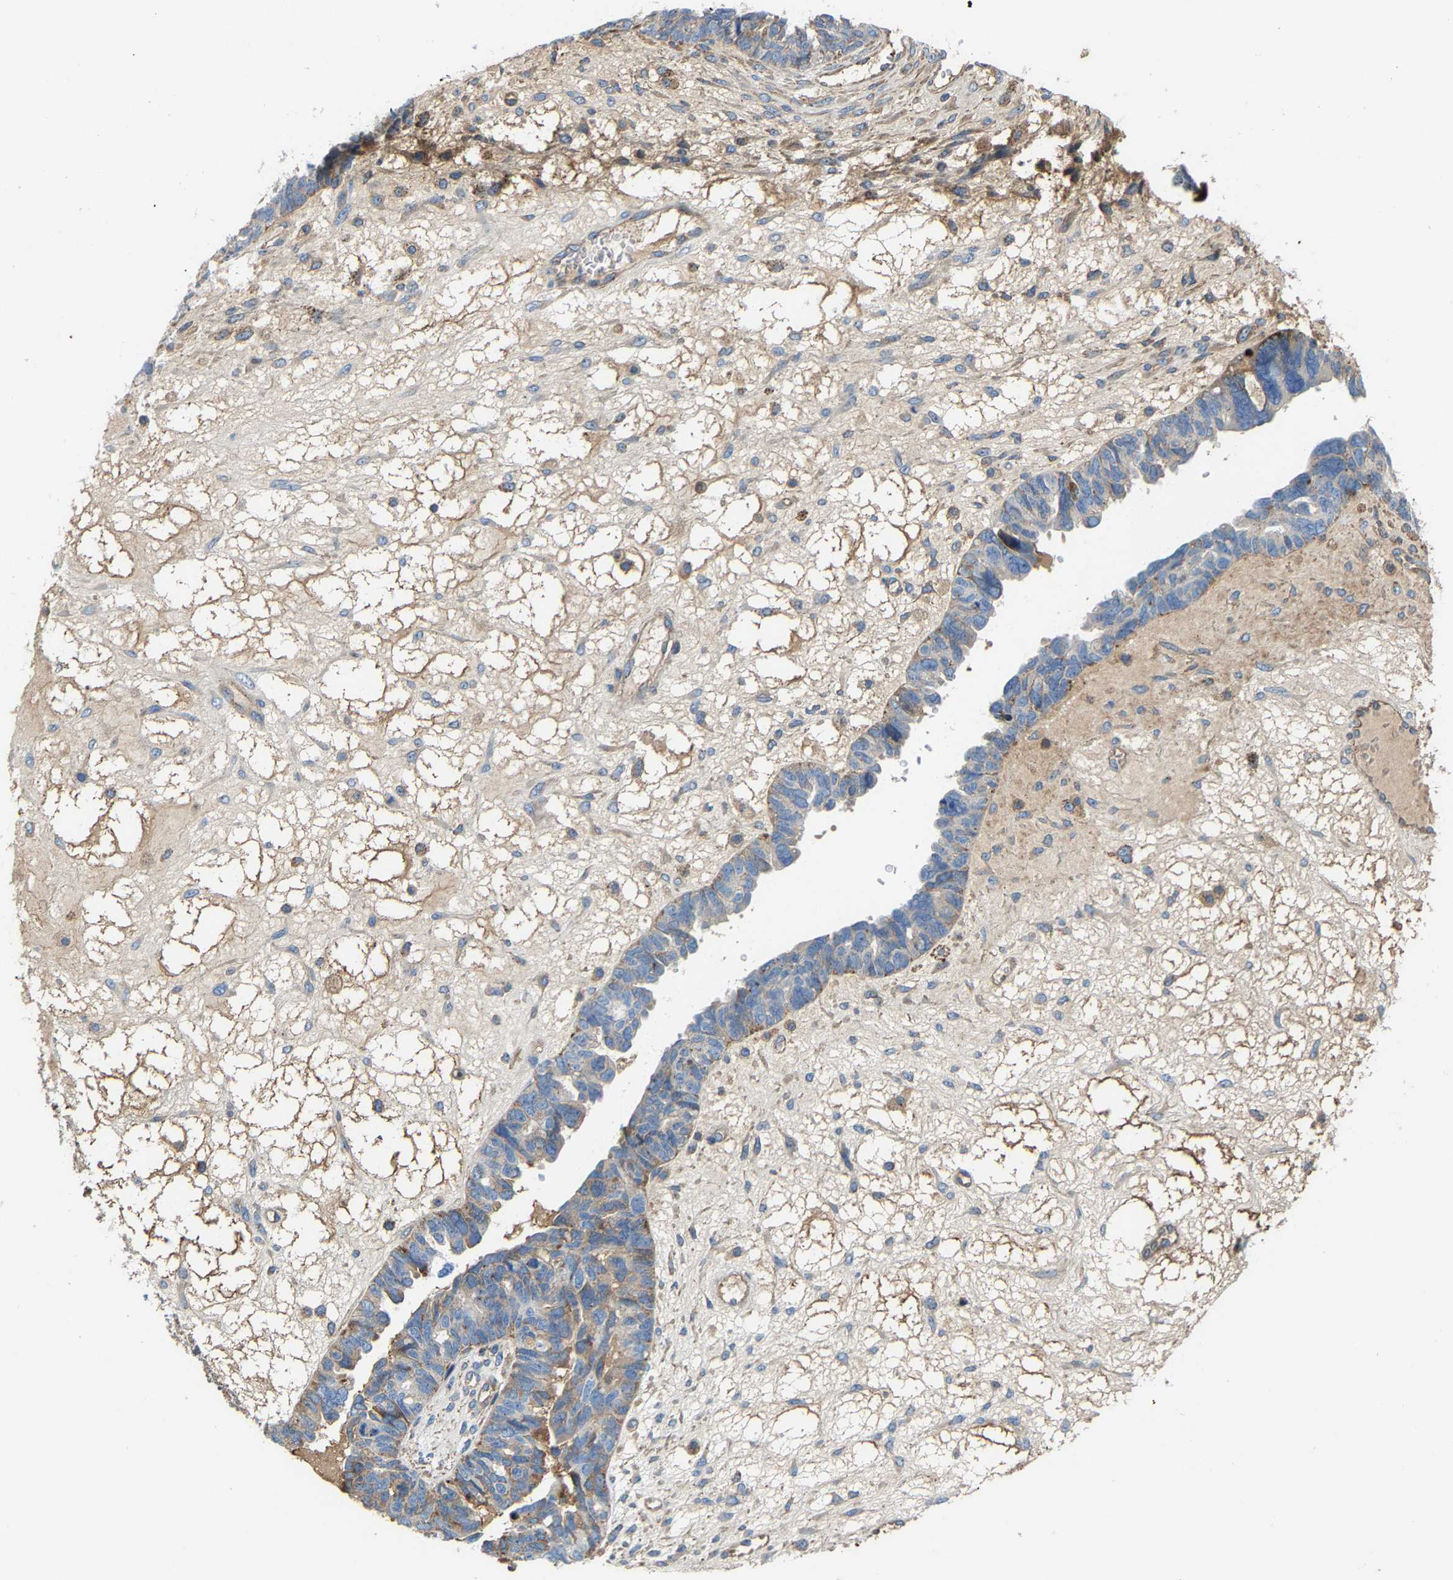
{"staining": {"intensity": "weak", "quantity": "<25%", "location": "cytoplasmic/membranous"}, "tissue": "ovarian cancer", "cell_type": "Tumor cells", "image_type": "cancer", "snomed": [{"axis": "morphology", "description": "Cystadenocarcinoma, serous, NOS"}, {"axis": "topography", "description": "Ovary"}], "caption": "The histopathology image demonstrates no staining of tumor cells in ovarian cancer (serous cystadenocarcinoma).", "gene": "DPP7", "patient": {"sex": "female", "age": 79}}